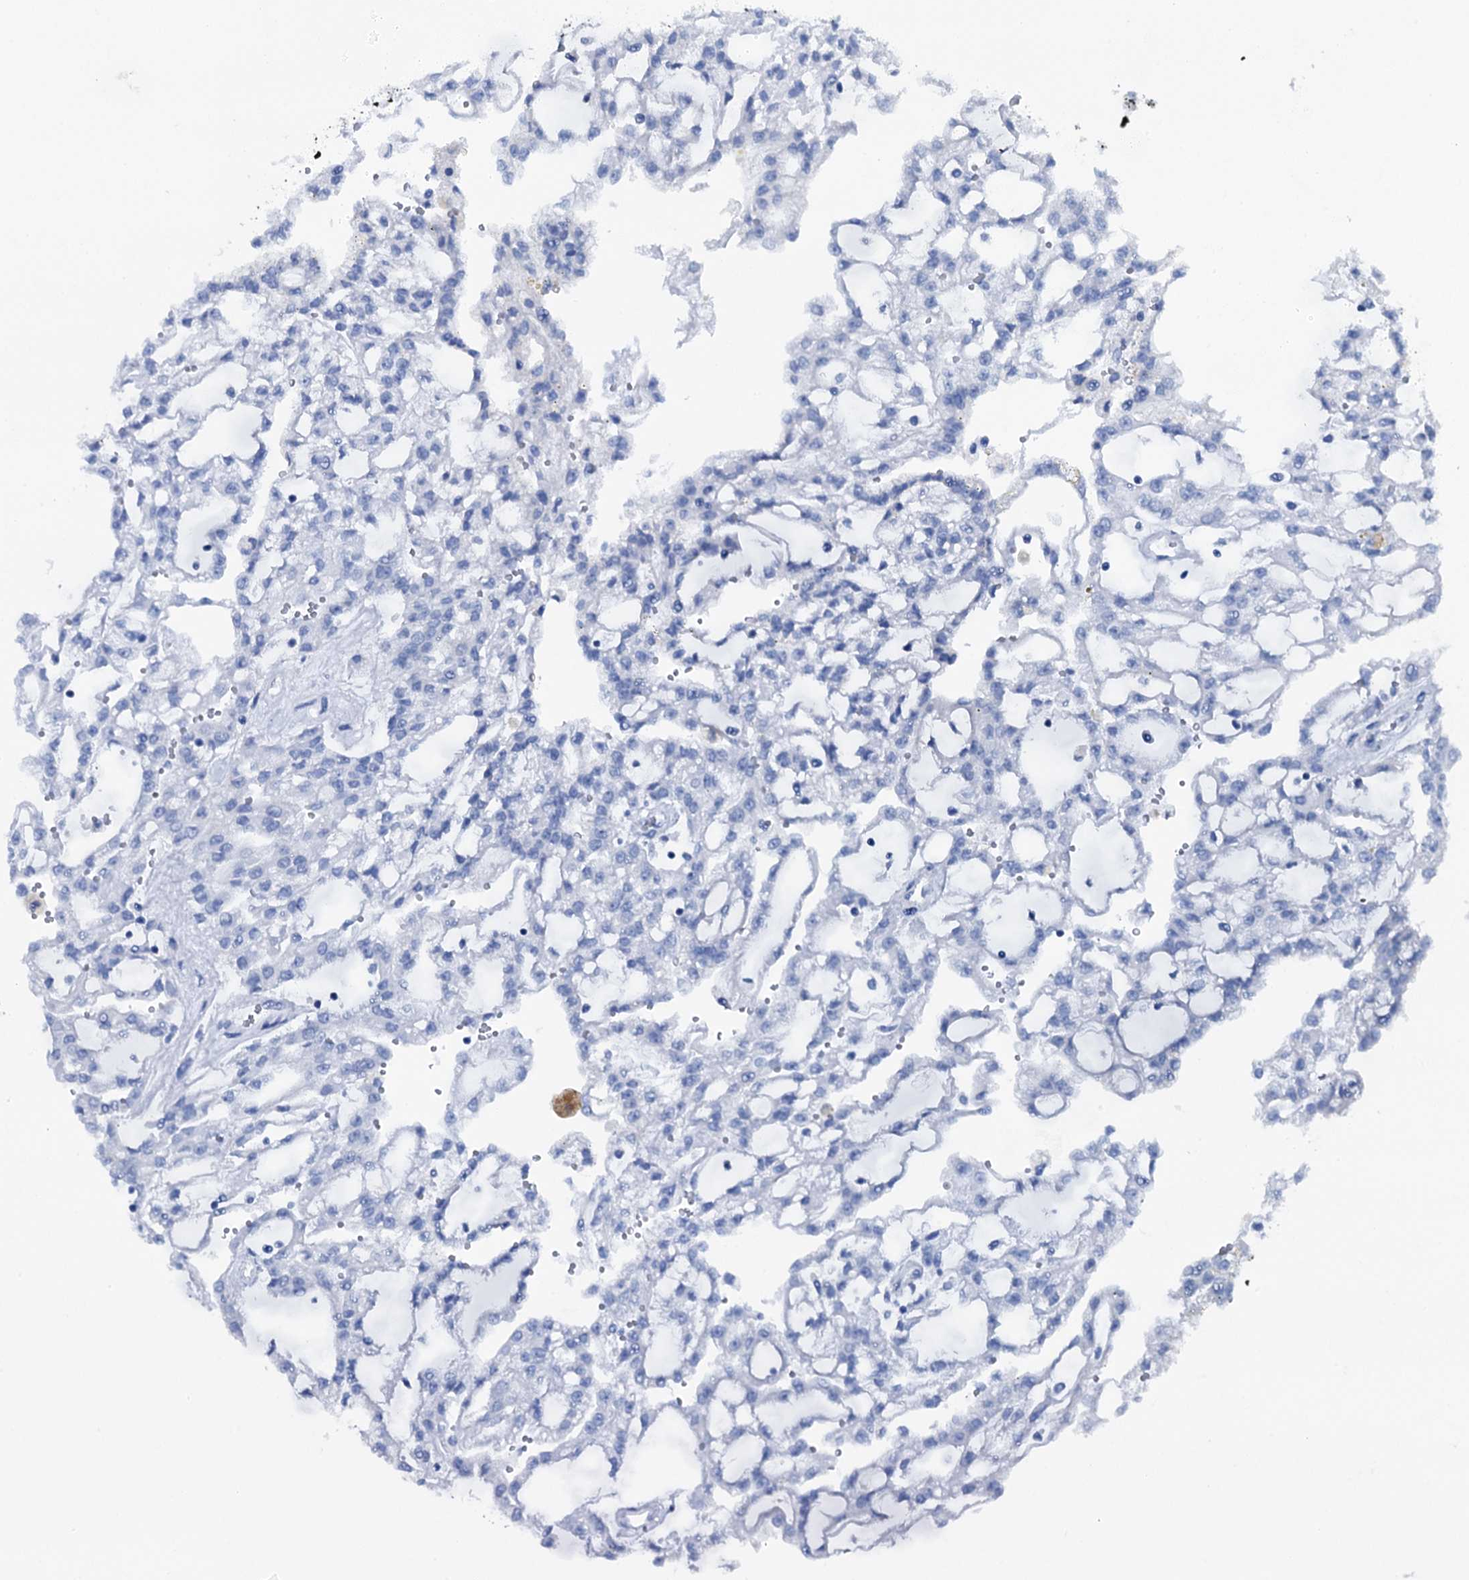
{"staining": {"intensity": "negative", "quantity": "none", "location": "none"}, "tissue": "renal cancer", "cell_type": "Tumor cells", "image_type": "cancer", "snomed": [{"axis": "morphology", "description": "Adenocarcinoma, NOS"}, {"axis": "topography", "description": "Kidney"}], "caption": "Protein analysis of renal cancer demonstrates no significant expression in tumor cells.", "gene": "GYS2", "patient": {"sex": "male", "age": 63}}